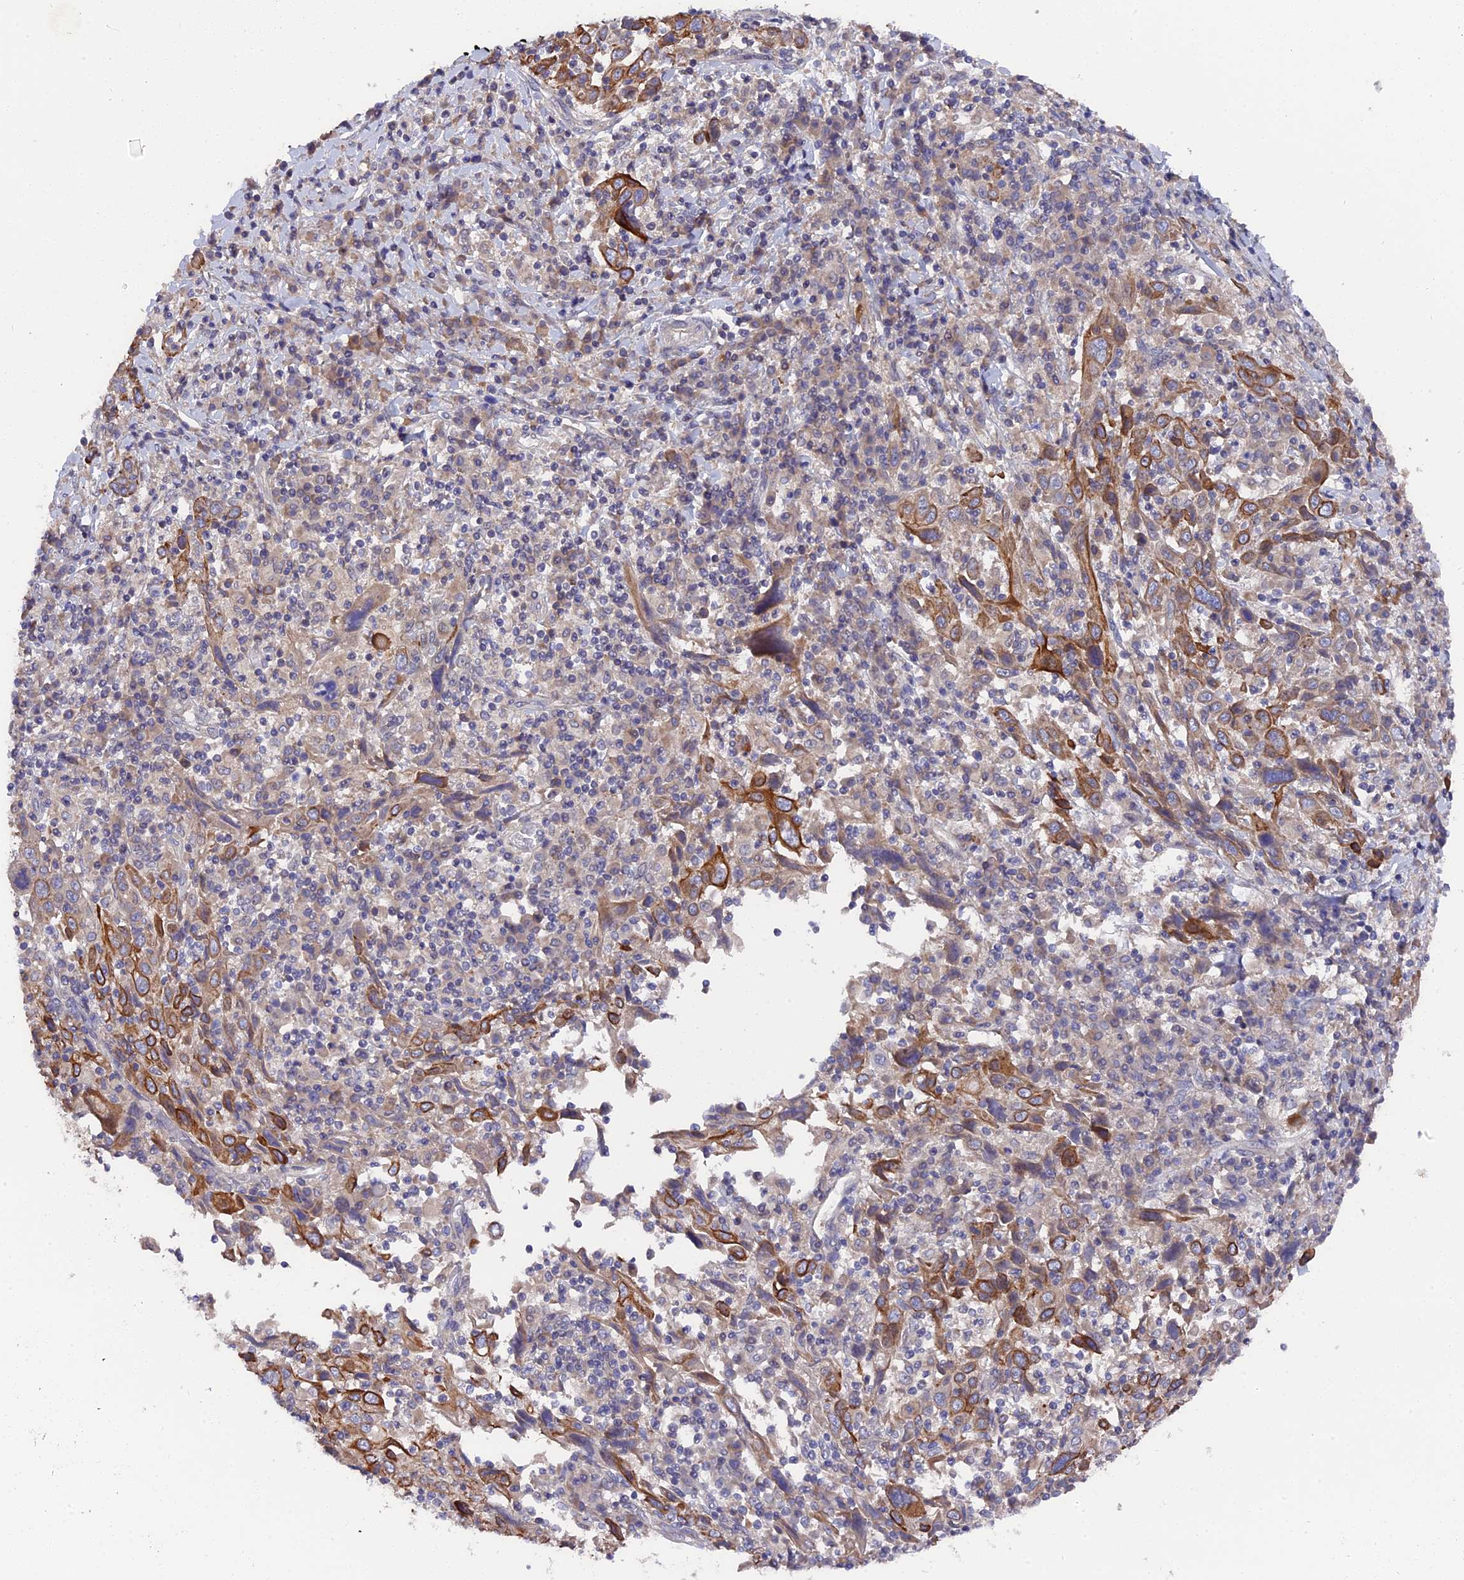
{"staining": {"intensity": "moderate", "quantity": ">75%", "location": "cytoplasmic/membranous"}, "tissue": "cervical cancer", "cell_type": "Tumor cells", "image_type": "cancer", "snomed": [{"axis": "morphology", "description": "Squamous cell carcinoma, NOS"}, {"axis": "topography", "description": "Cervix"}], "caption": "Immunohistochemistry of human cervical cancer demonstrates medium levels of moderate cytoplasmic/membranous positivity in approximately >75% of tumor cells. The staining was performed using DAB, with brown indicating positive protein expression. Nuclei are stained blue with hematoxylin.", "gene": "ZCCHC2", "patient": {"sex": "female", "age": 46}}